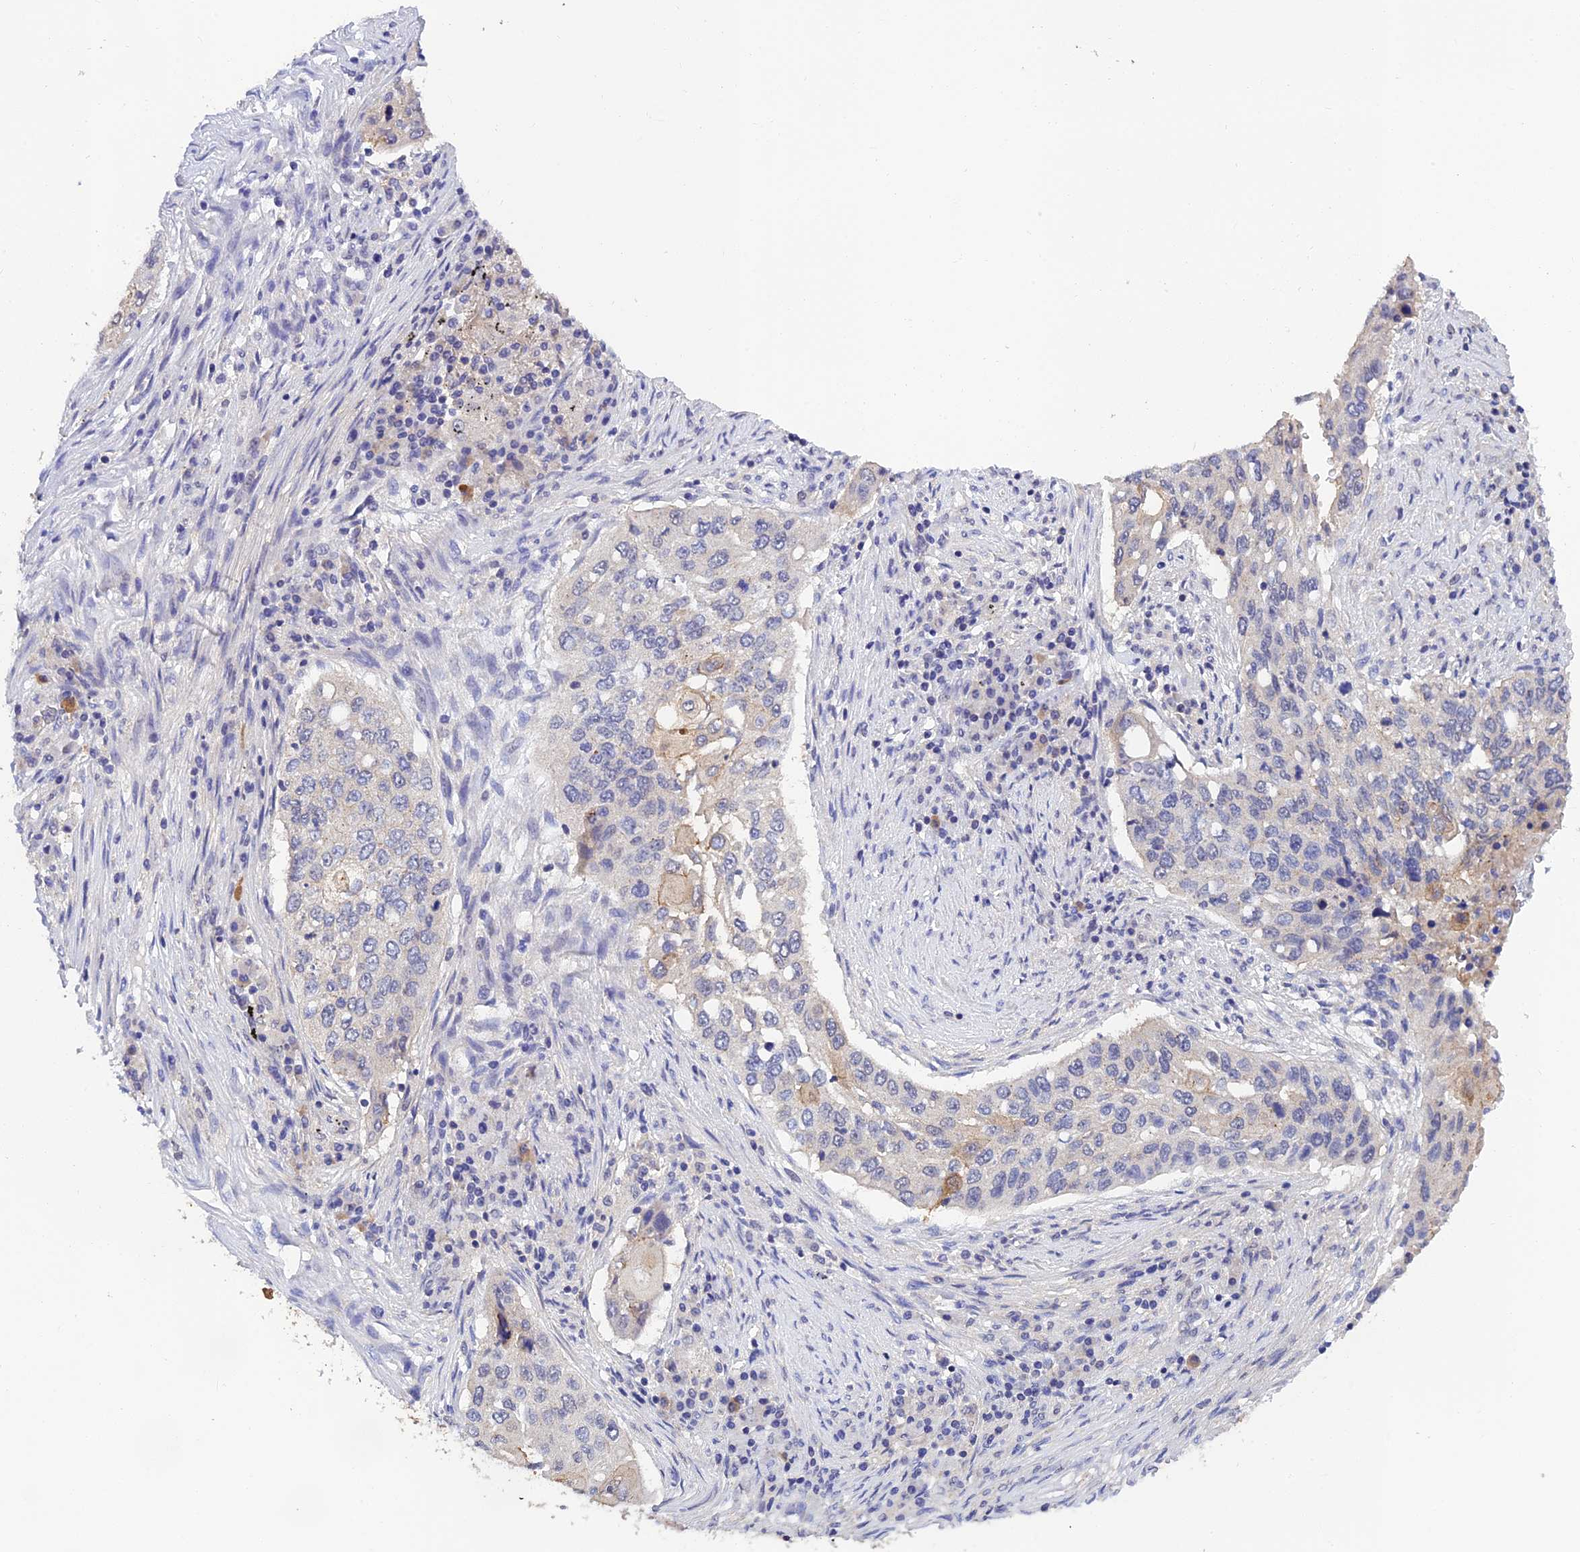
{"staining": {"intensity": "negative", "quantity": "none", "location": "none"}, "tissue": "lung cancer", "cell_type": "Tumor cells", "image_type": "cancer", "snomed": [{"axis": "morphology", "description": "Squamous cell carcinoma, NOS"}, {"axis": "topography", "description": "Lung"}], "caption": "Human lung squamous cell carcinoma stained for a protein using immunohistochemistry exhibits no expression in tumor cells.", "gene": "HOXB1", "patient": {"sex": "female", "age": 63}}